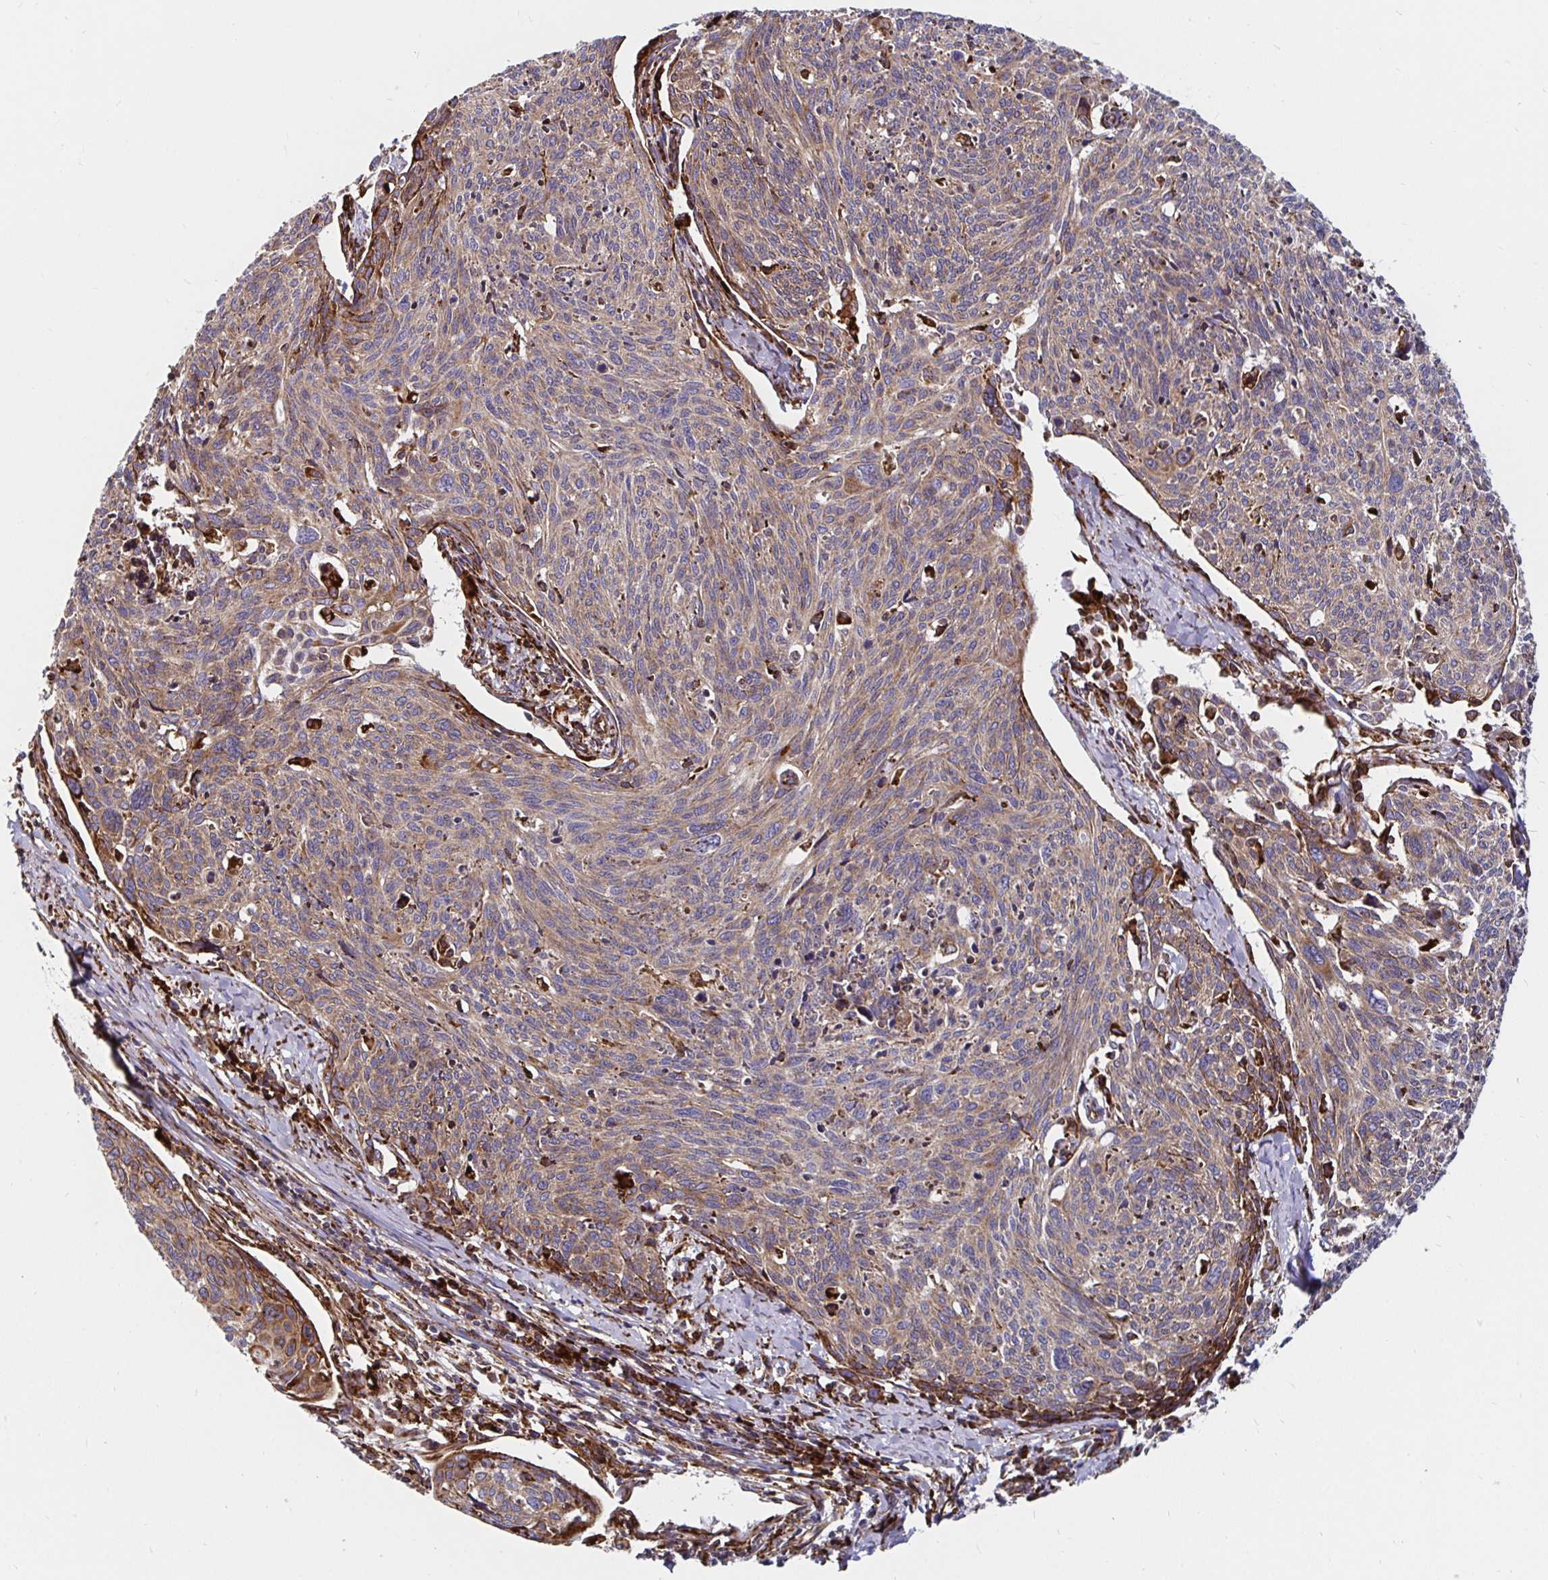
{"staining": {"intensity": "moderate", "quantity": "25%-75%", "location": "cytoplasmic/membranous"}, "tissue": "cervical cancer", "cell_type": "Tumor cells", "image_type": "cancer", "snomed": [{"axis": "morphology", "description": "Squamous cell carcinoma, NOS"}, {"axis": "topography", "description": "Cervix"}], "caption": "Protein expression analysis of human cervical cancer (squamous cell carcinoma) reveals moderate cytoplasmic/membranous staining in about 25%-75% of tumor cells.", "gene": "SMYD3", "patient": {"sex": "female", "age": 49}}